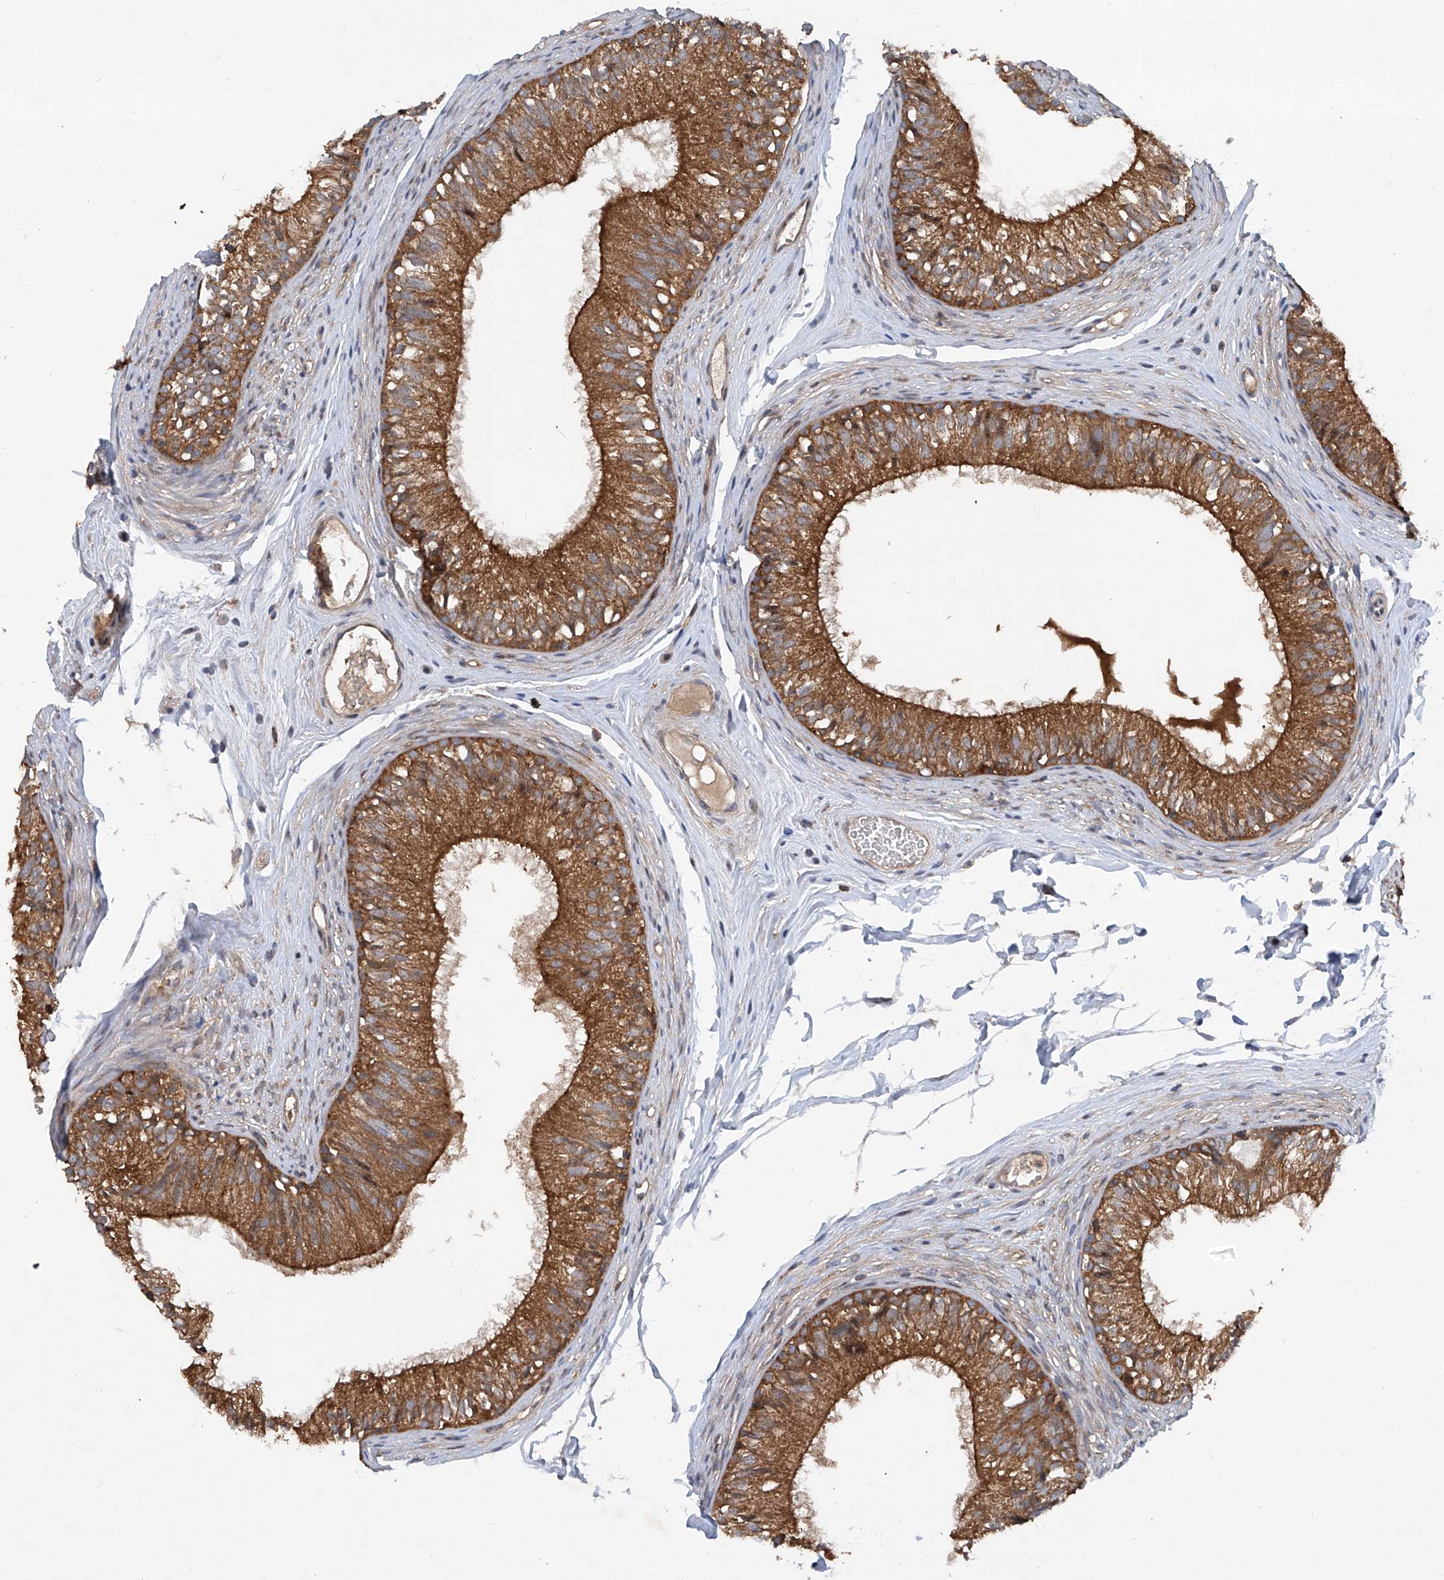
{"staining": {"intensity": "strong", "quantity": ">75%", "location": "cytoplasmic/membranous"}, "tissue": "epididymis", "cell_type": "Glandular cells", "image_type": "normal", "snomed": [{"axis": "morphology", "description": "Normal tissue, NOS"}, {"axis": "morphology", "description": "Seminoma in situ"}, {"axis": "topography", "description": "Testis"}, {"axis": "topography", "description": "Epididymis"}], "caption": "This photomicrograph shows benign epididymis stained with immunohistochemistry (IHC) to label a protein in brown. The cytoplasmic/membranous of glandular cells show strong positivity for the protein. Nuclei are counter-stained blue.", "gene": "SMAP1", "patient": {"sex": "male", "age": 28}}